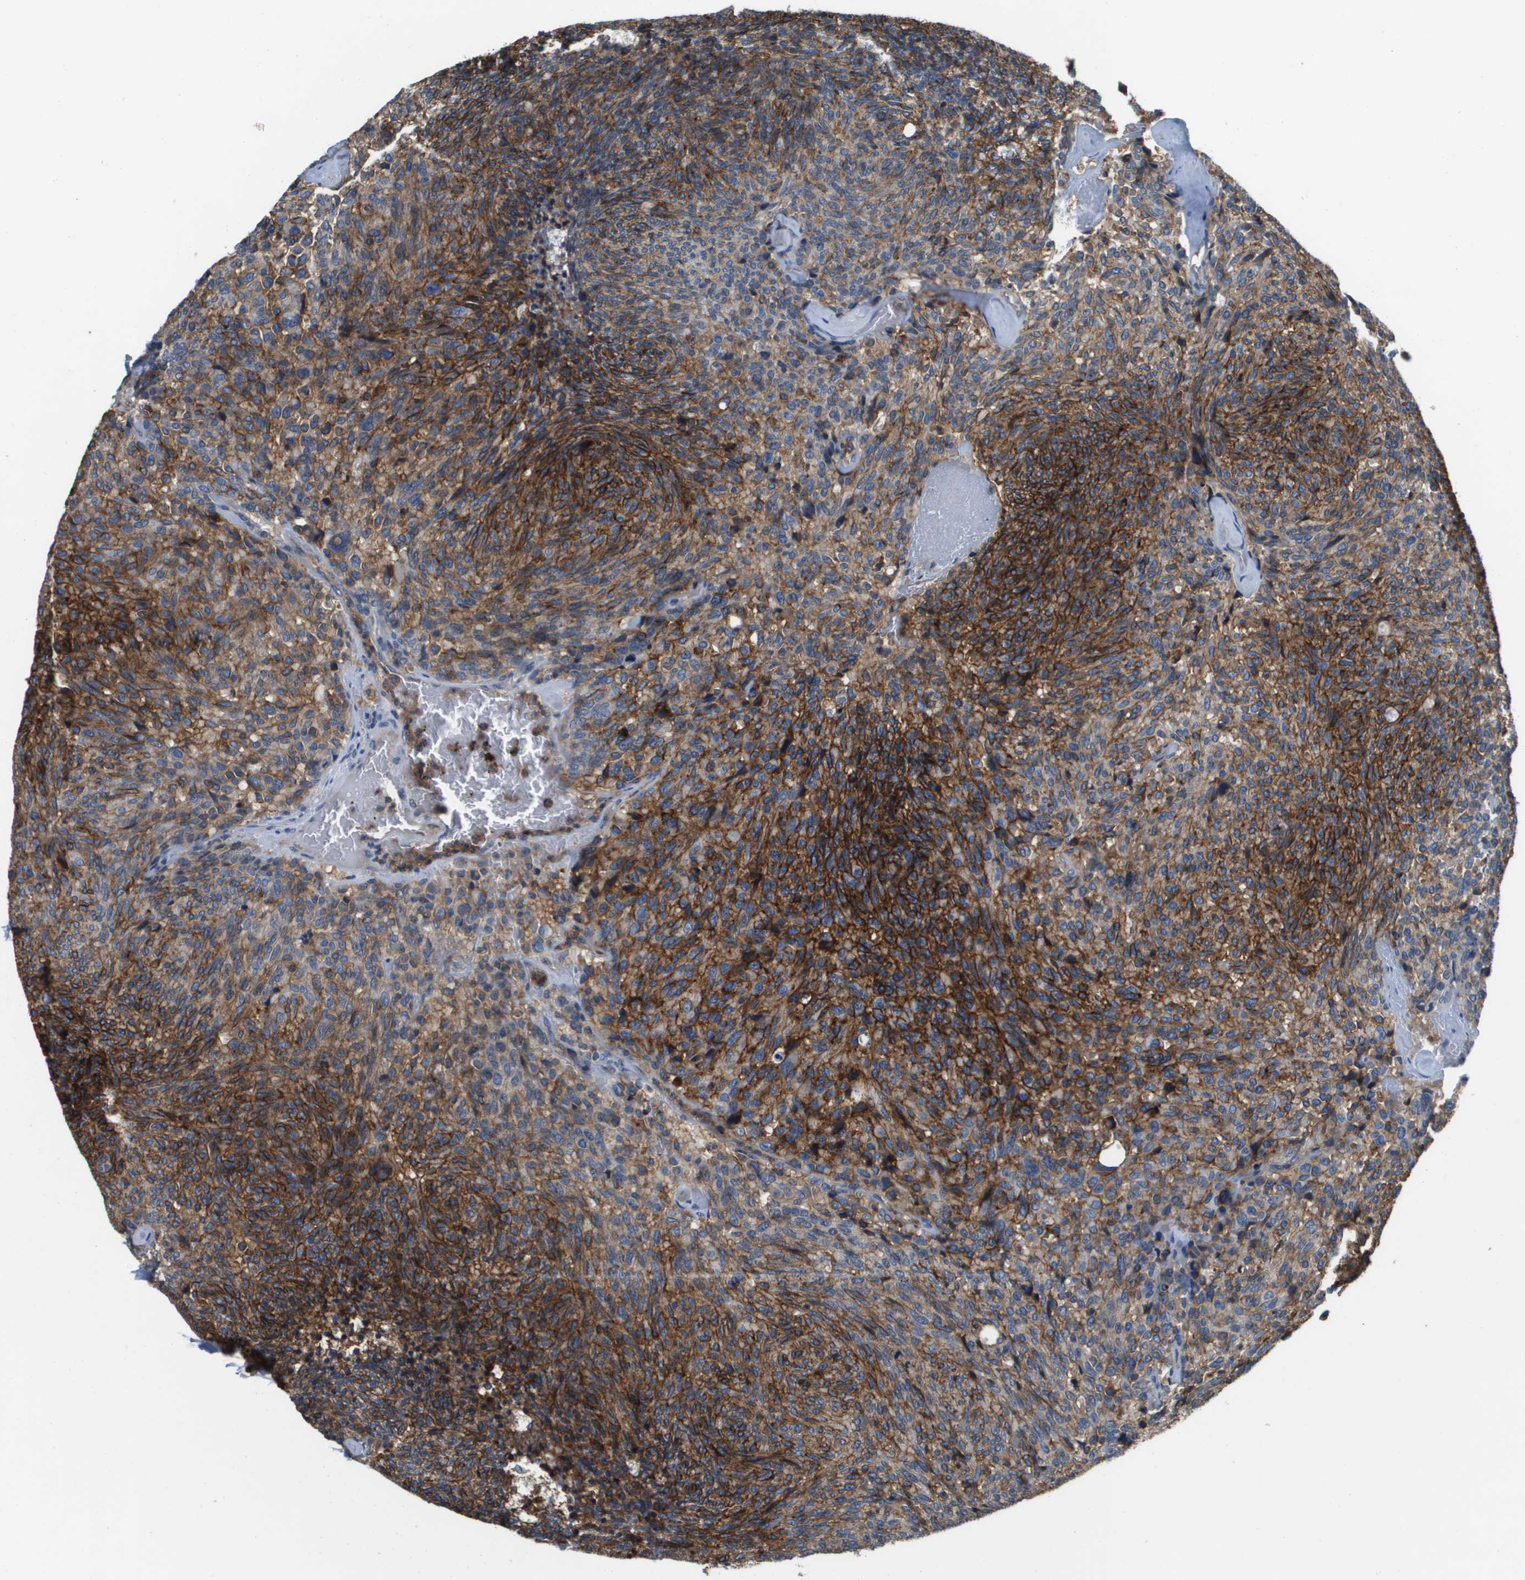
{"staining": {"intensity": "strong", "quantity": ">75%", "location": "cytoplasmic/membranous"}, "tissue": "carcinoid", "cell_type": "Tumor cells", "image_type": "cancer", "snomed": [{"axis": "morphology", "description": "Carcinoid, malignant, NOS"}, {"axis": "topography", "description": "Pancreas"}], "caption": "Immunohistochemistry (IHC) (DAB (3,3'-diaminobenzidine)) staining of human carcinoid reveals strong cytoplasmic/membranous protein expression in about >75% of tumor cells.", "gene": "SLC16A3", "patient": {"sex": "female", "age": 54}}